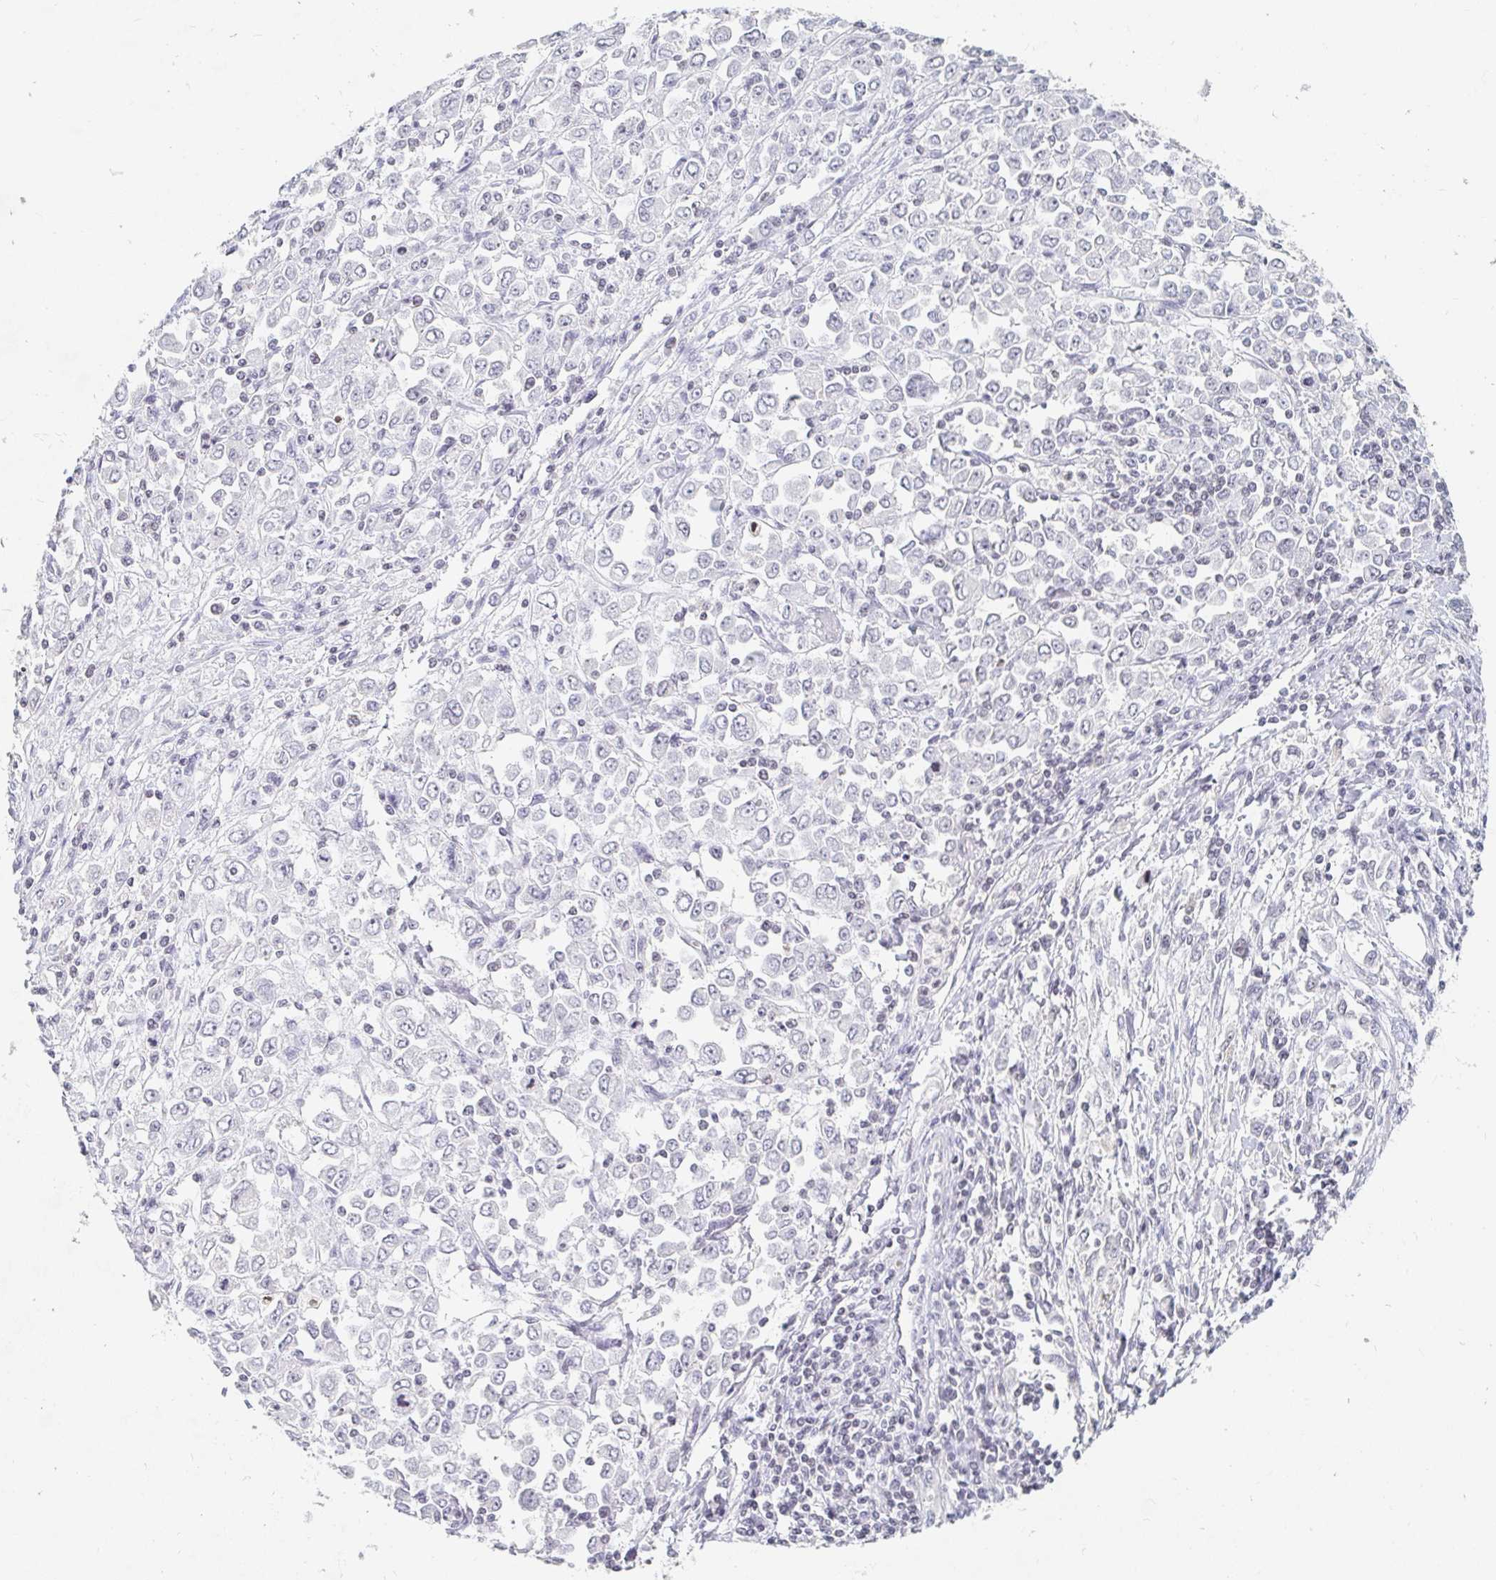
{"staining": {"intensity": "negative", "quantity": "none", "location": "none"}, "tissue": "stomach cancer", "cell_type": "Tumor cells", "image_type": "cancer", "snomed": [{"axis": "morphology", "description": "Adenocarcinoma, NOS"}, {"axis": "topography", "description": "Stomach, upper"}], "caption": "This is an immunohistochemistry (IHC) histopathology image of stomach adenocarcinoma. There is no expression in tumor cells.", "gene": "NME9", "patient": {"sex": "male", "age": 70}}